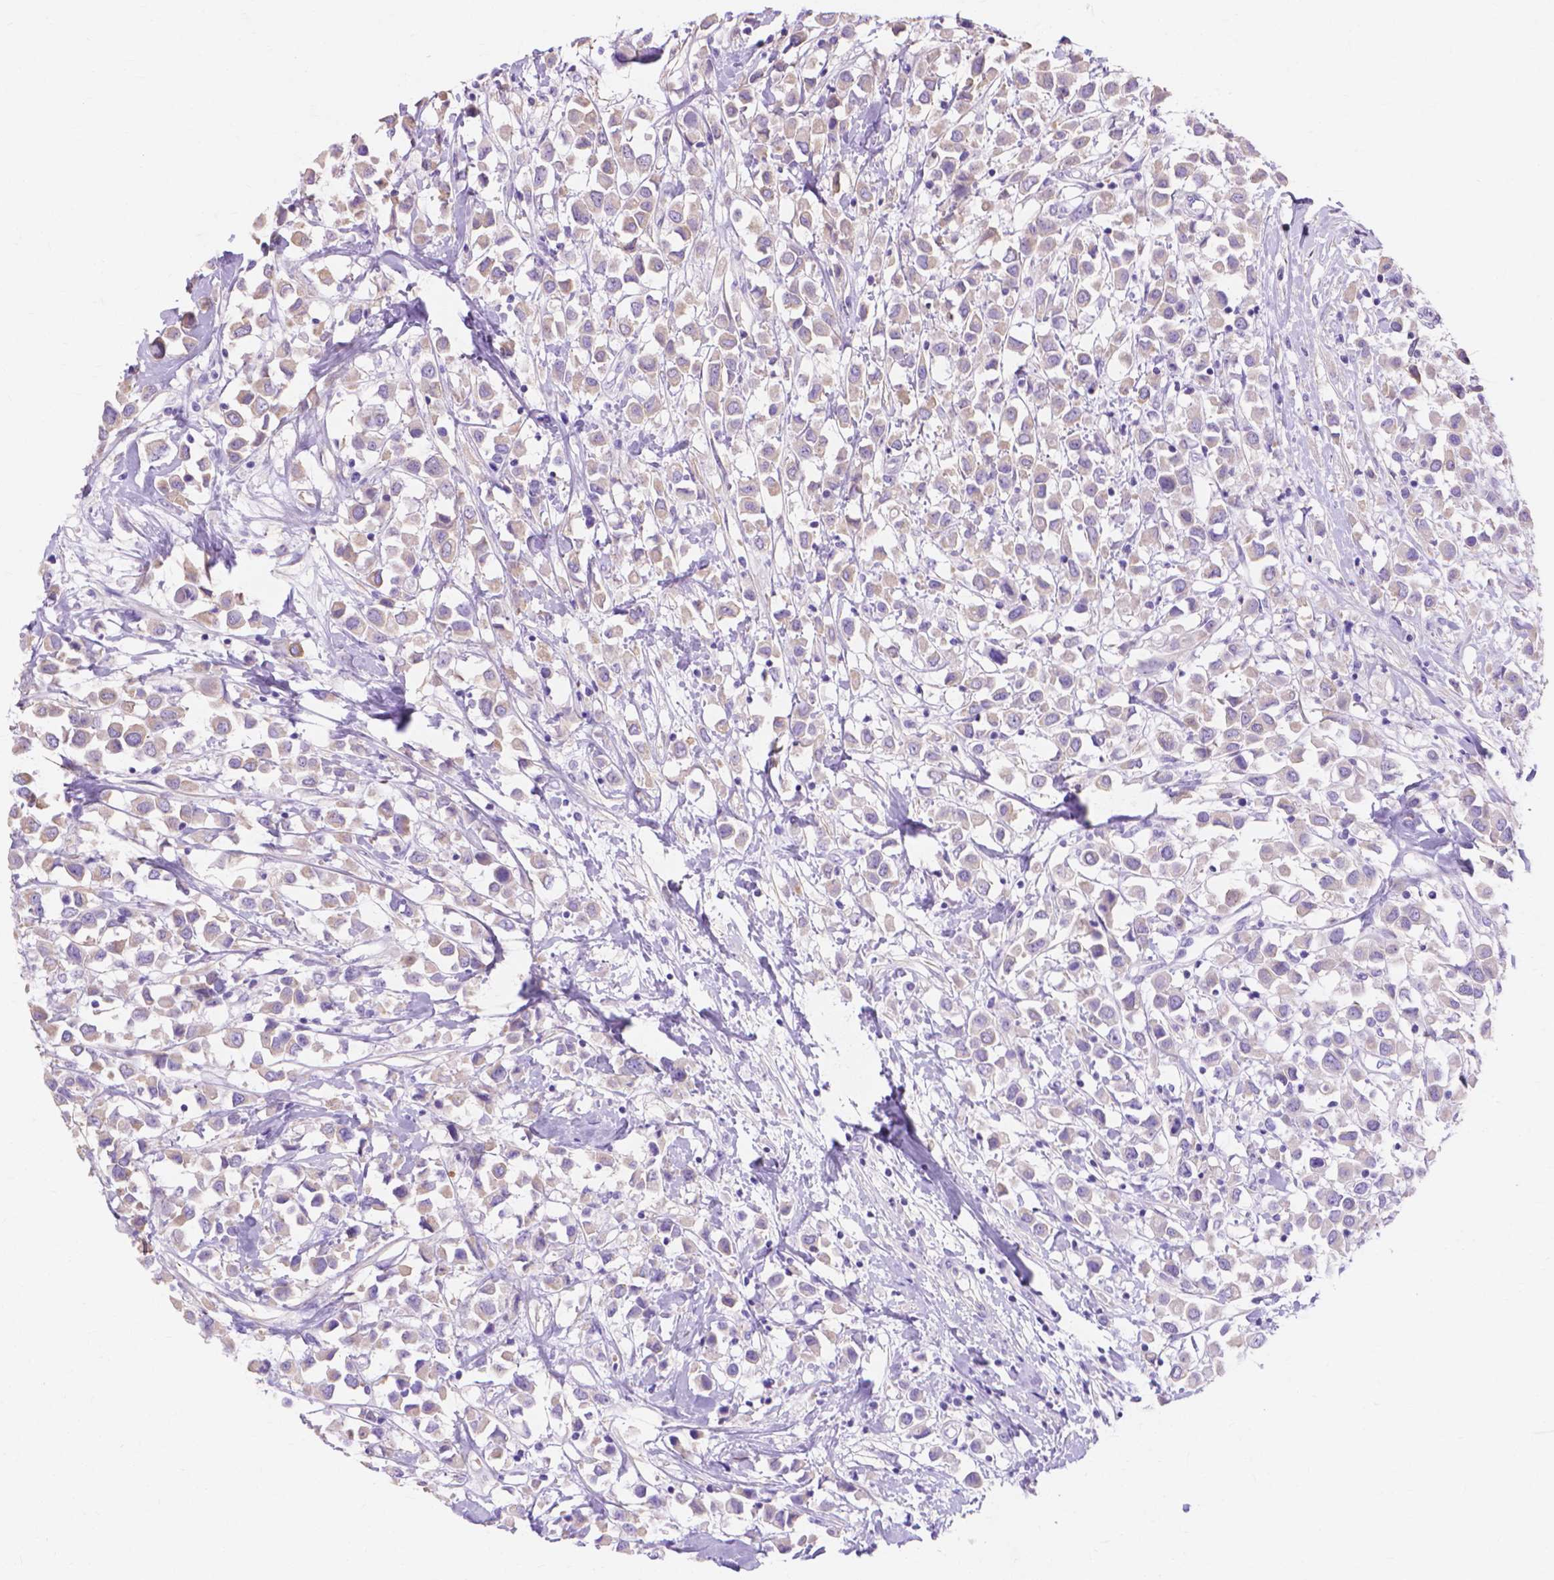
{"staining": {"intensity": "weak", "quantity": "25%-75%", "location": "cytoplasmic/membranous"}, "tissue": "breast cancer", "cell_type": "Tumor cells", "image_type": "cancer", "snomed": [{"axis": "morphology", "description": "Duct carcinoma"}, {"axis": "topography", "description": "Breast"}], "caption": "A brown stain labels weak cytoplasmic/membranous positivity of a protein in human breast cancer tumor cells.", "gene": "MBLAC1", "patient": {"sex": "female", "age": 61}}